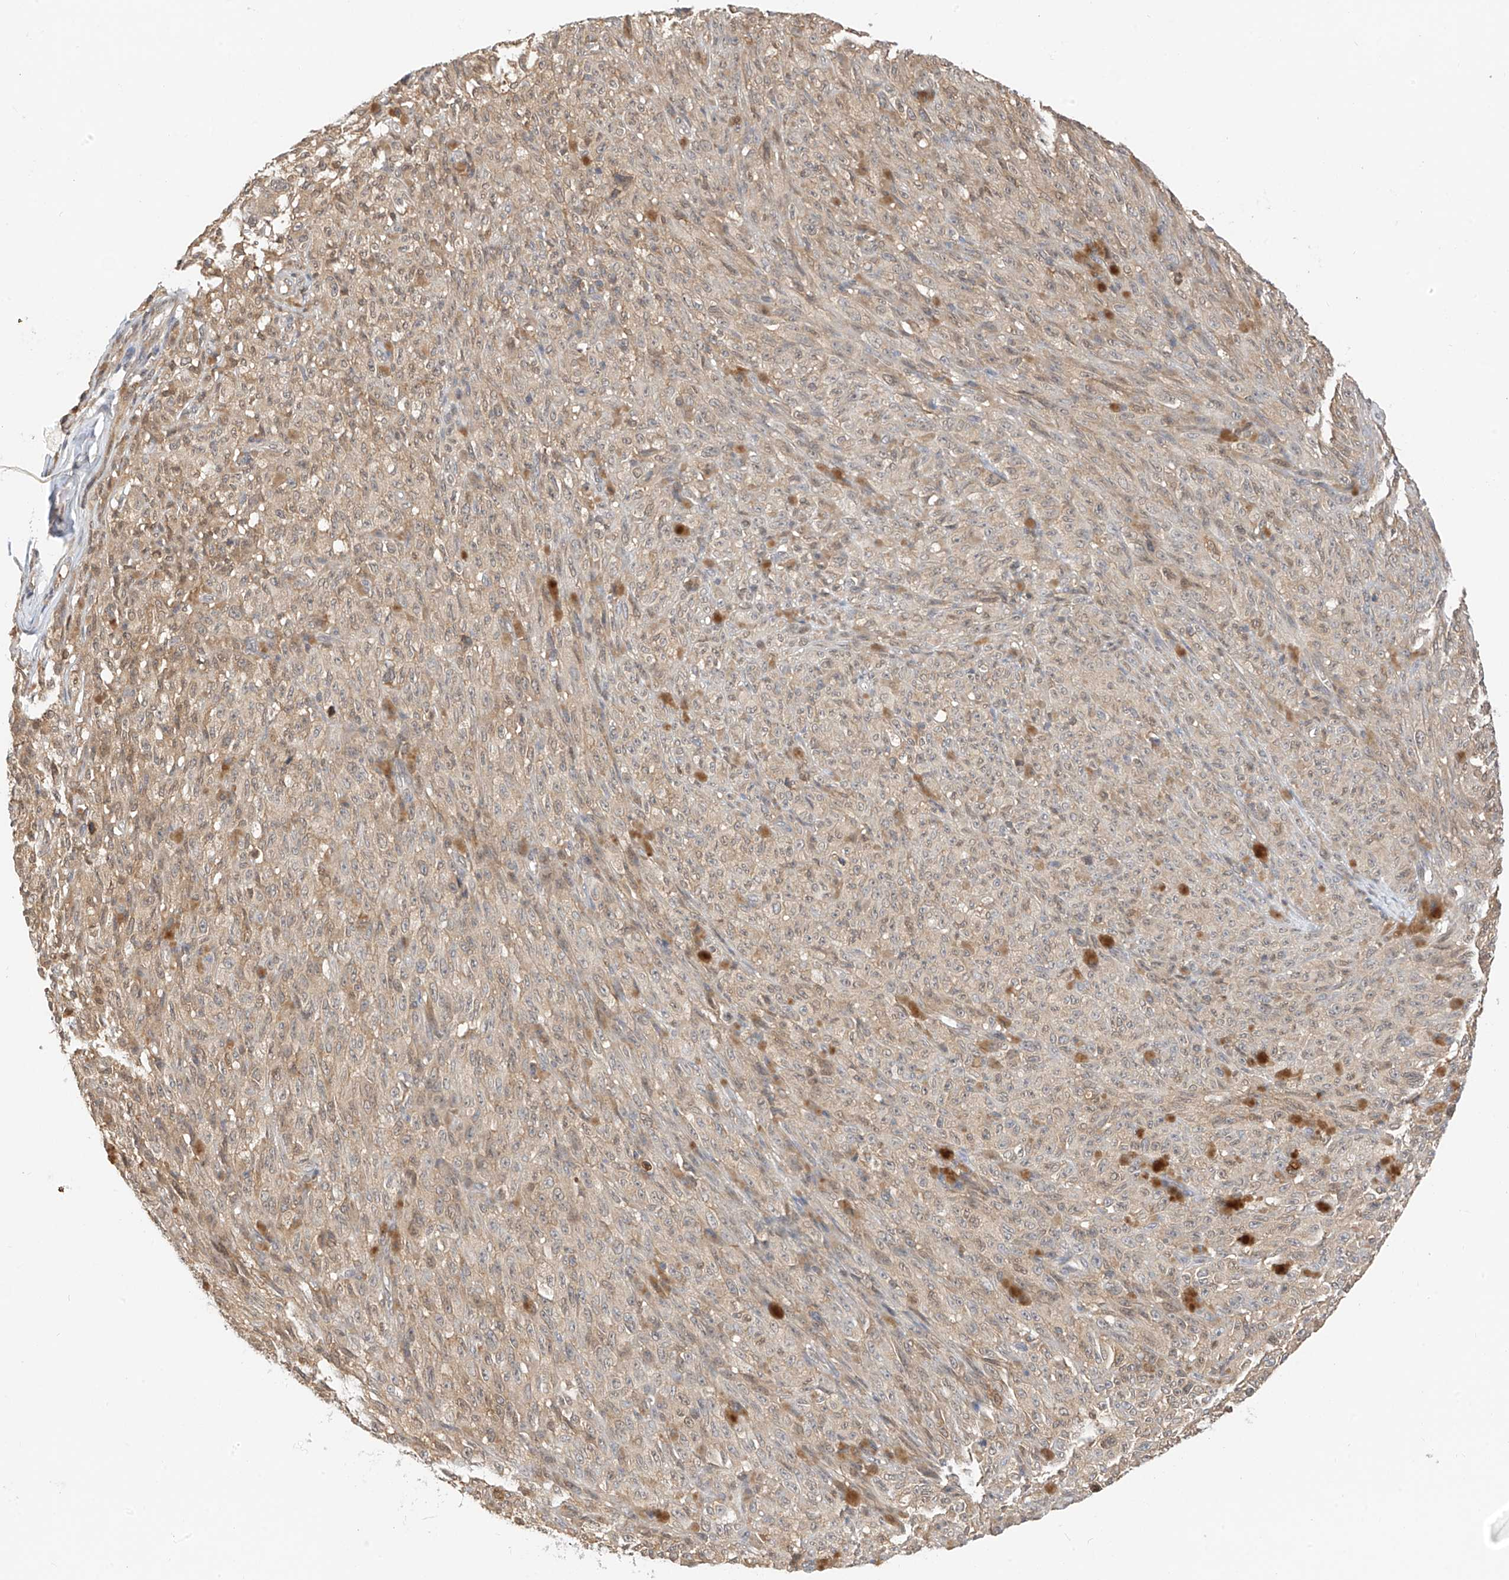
{"staining": {"intensity": "weak", "quantity": ">75%", "location": "cytoplasmic/membranous"}, "tissue": "melanoma", "cell_type": "Tumor cells", "image_type": "cancer", "snomed": [{"axis": "morphology", "description": "Malignant melanoma, NOS"}, {"axis": "topography", "description": "Skin"}], "caption": "A brown stain shows weak cytoplasmic/membranous positivity of a protein in melanoma tumor cells.", "gene": "PPA2", "patient": {"sex": "female", "age": 82}}